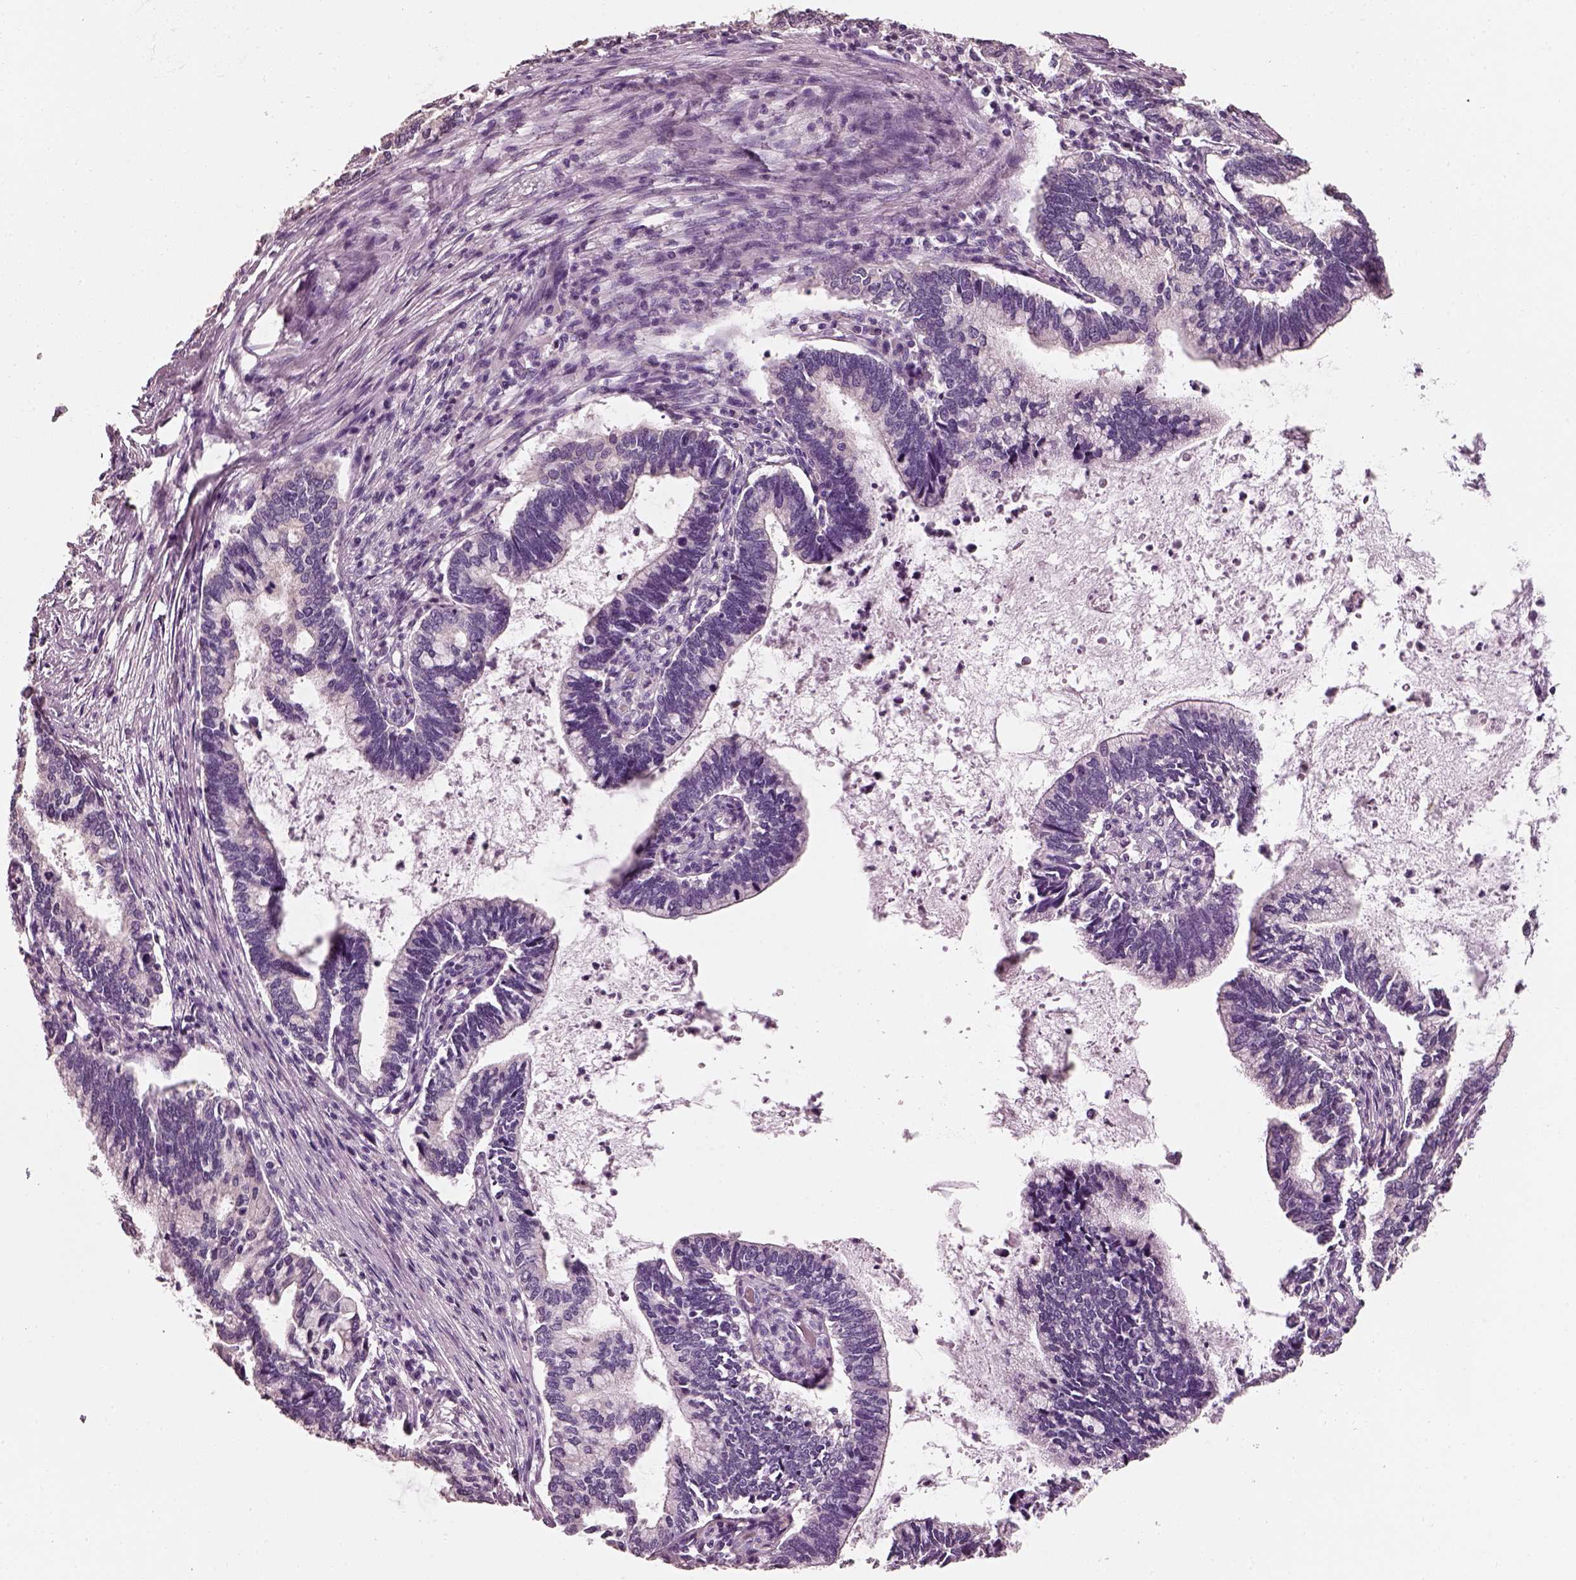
{"staining": {"intensity": "negative", "quantity": "none", "location": "none"}, "tissue": "cervical cancer", "cell_type": "Tumor cells", "image_type": "cancer", "snomed": [{"axis": "morphology", "description": "Adenocarcinoma, NOS"}, {"axis": "topography", "description": "Cervix"}], "caption": "Tumor cells are negative for protein expression in human adenocarcinoma (cervical).", "gene": "PNOC", "patient": {"sex": "female", "age": 42}}